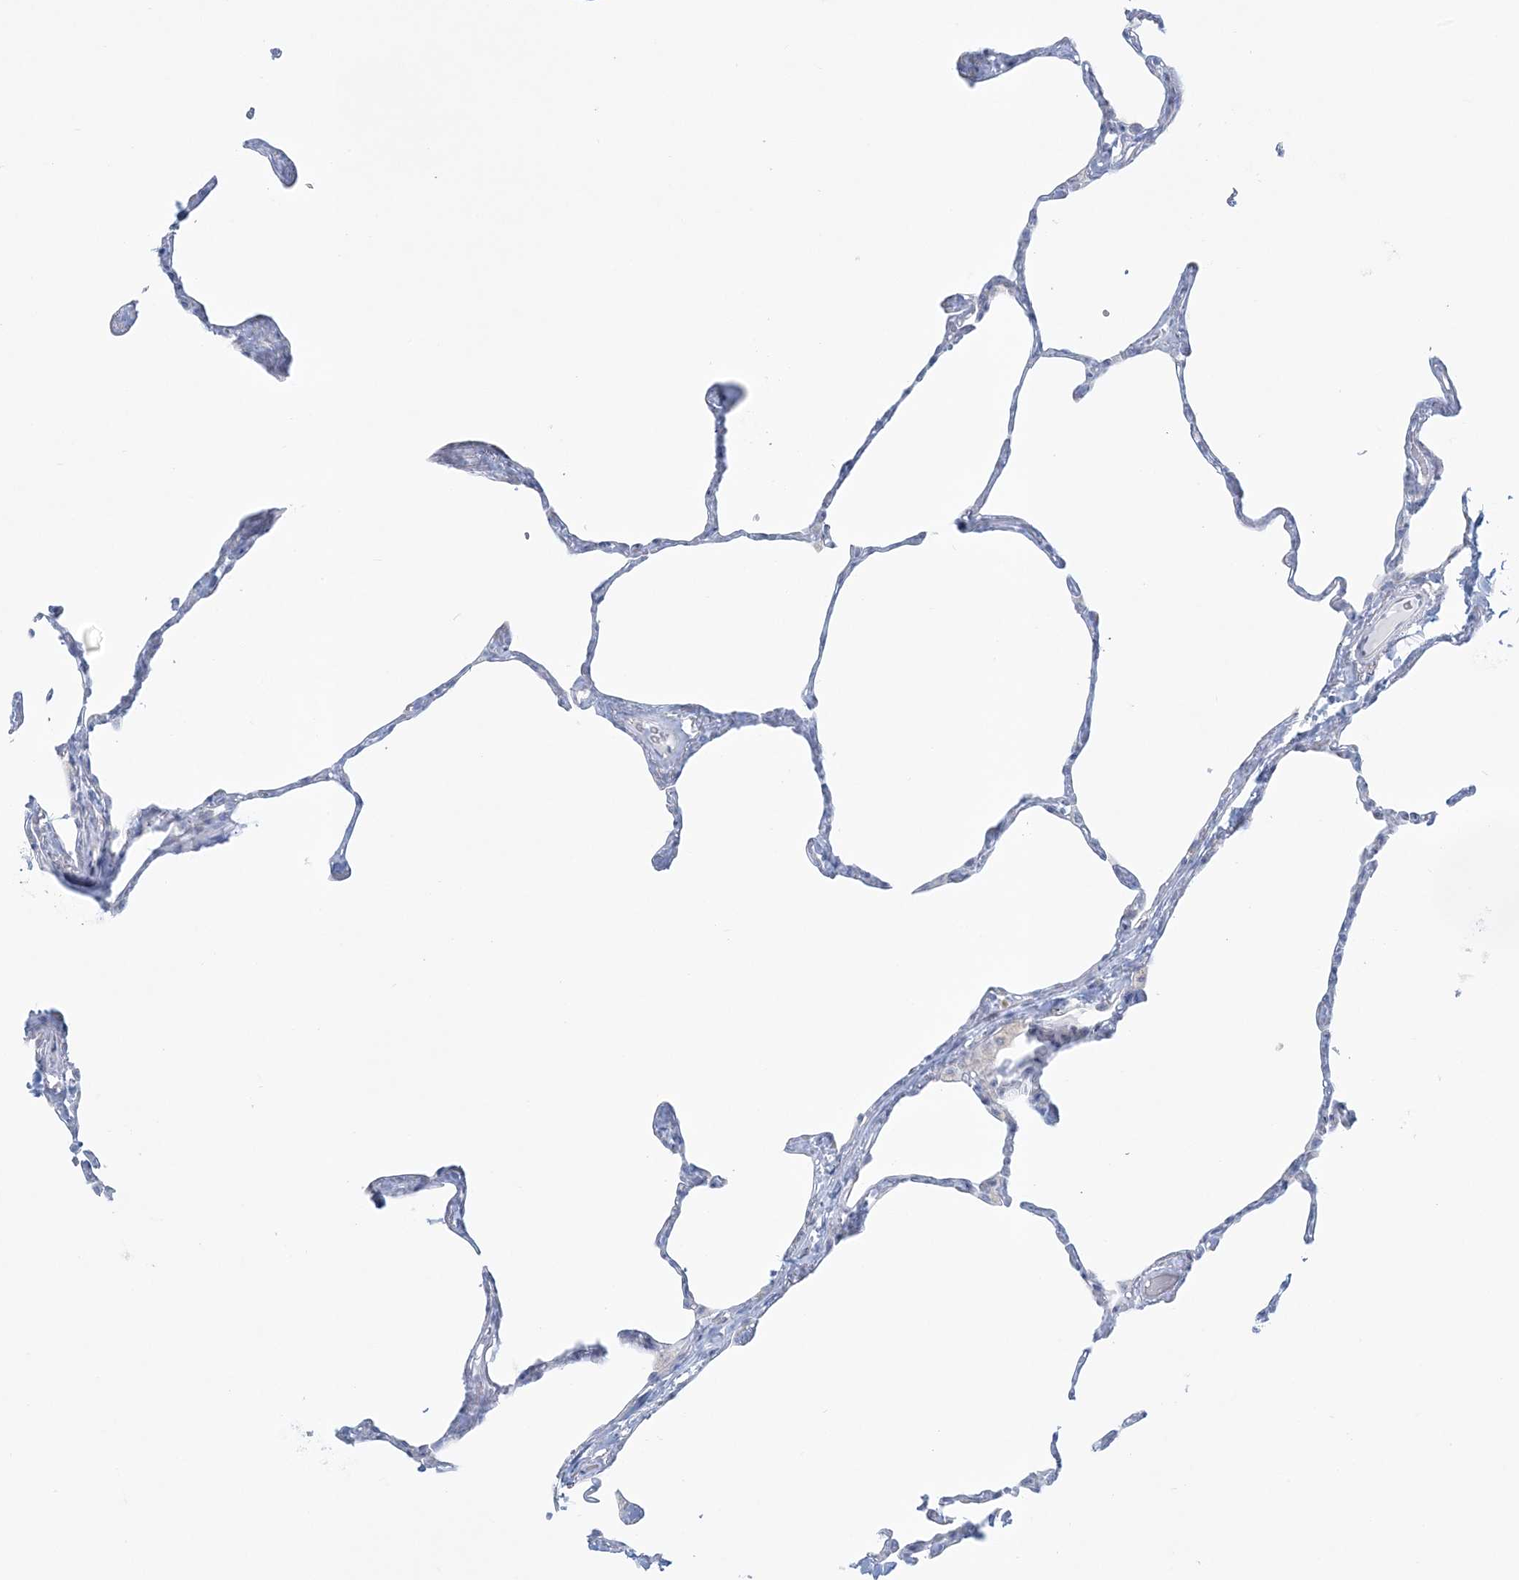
{"staining": {"intensity": "negative", "quantity": "none", "location": "none"}, "tissue": "lung", "cell_type": "Alveolar cells", "image_type": "normal", "snomed": [{"axis": "morphology", "description": "Normal tissue, NOS"}, {"axis": "topography", "description": "Lung"}], "caption": "The histopathology image reveals no staining of alveolar cells in unremarkable lung.", "gene": "ADGB", "patient": {"sex": "male", "age": 65}}